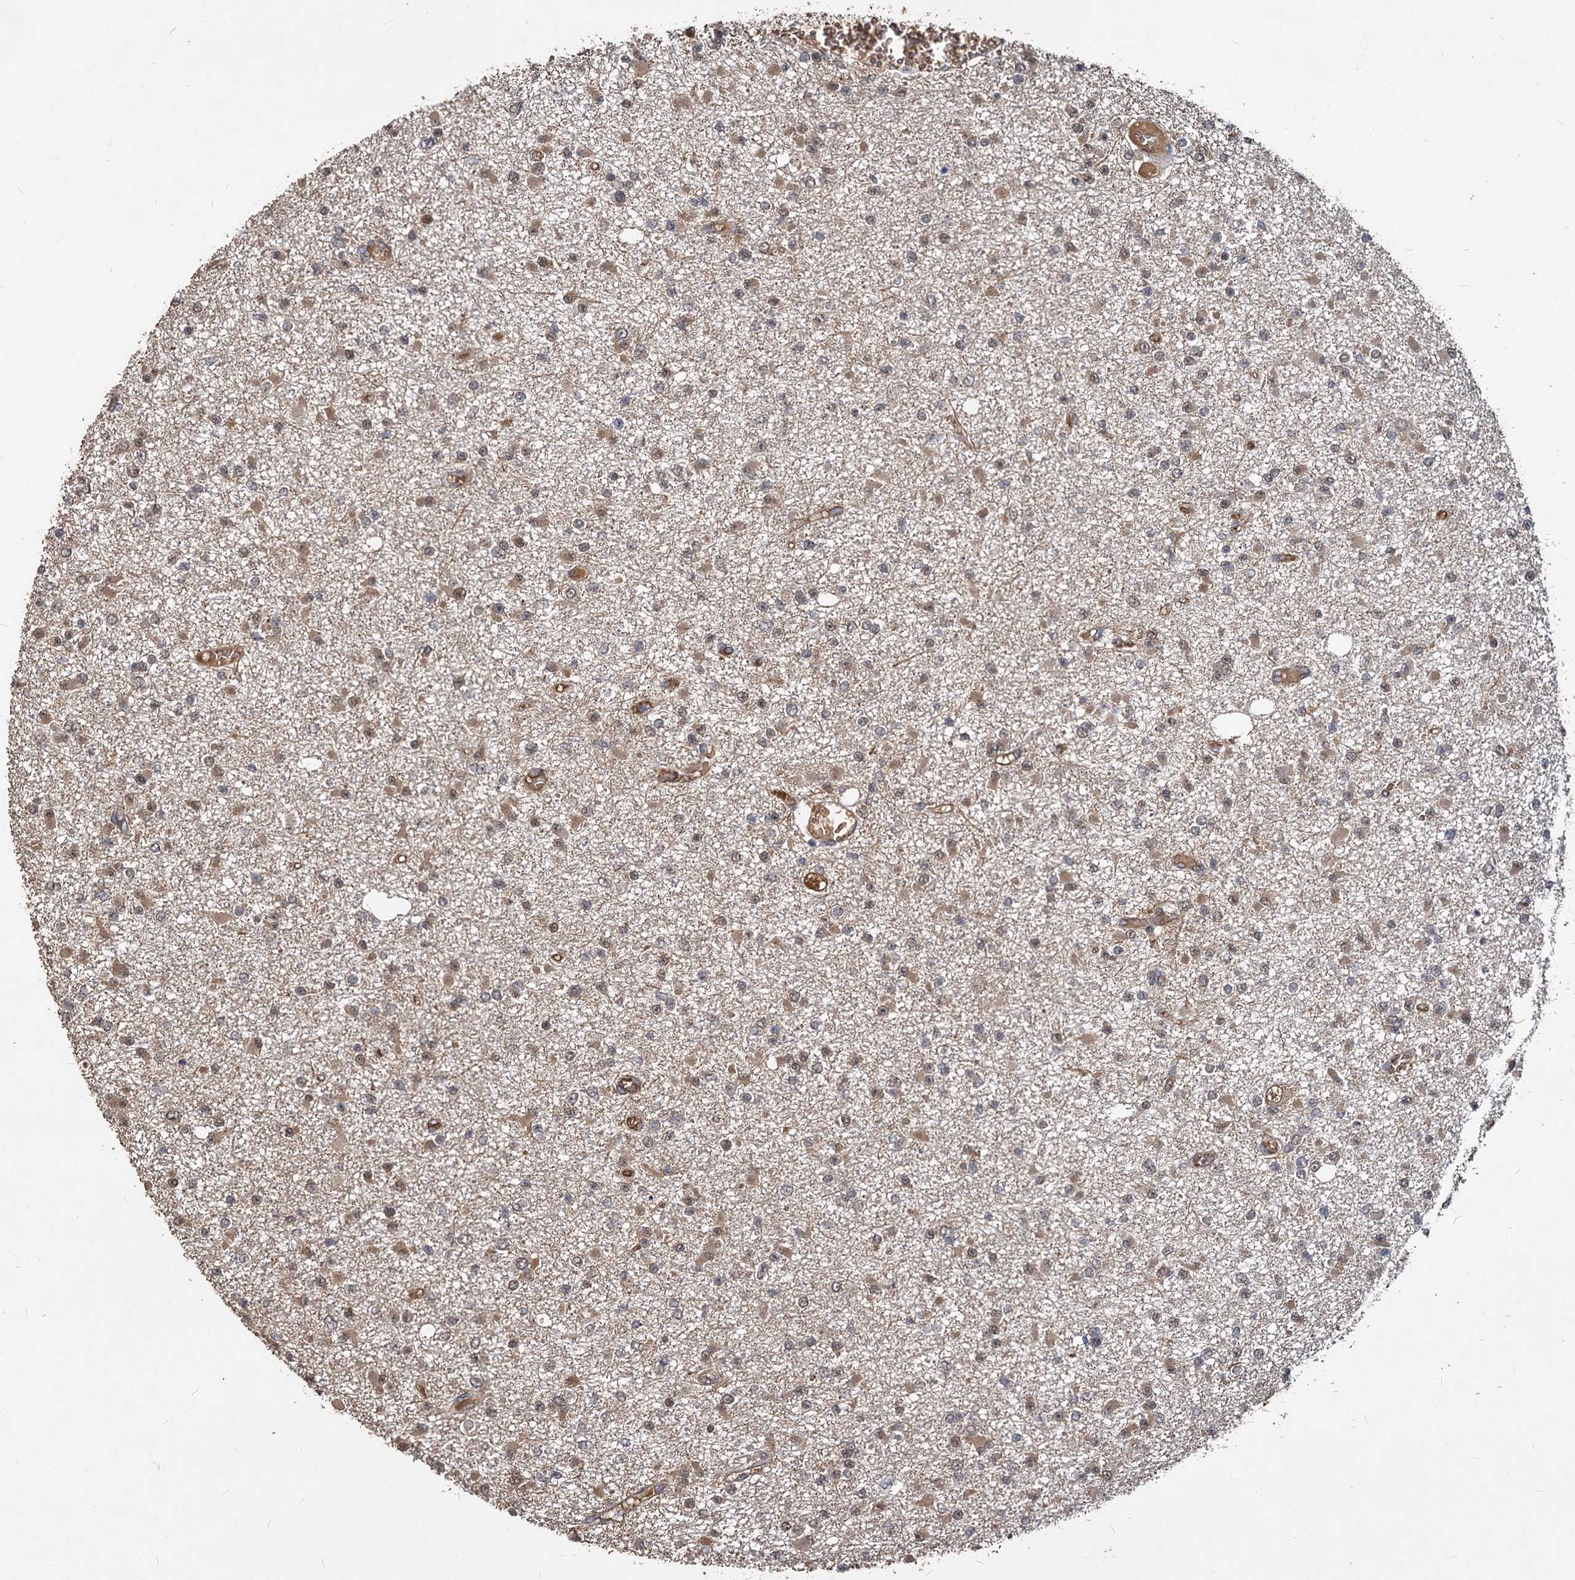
{"staining": {"intensity": "weak", "quantity": "25%-75%", "location": "cytoplasmic/membranous,nuclear"}, "tissue": "glioma", "cell_type": "Tumor cells", "image_type": "cancer", "snomed": [{"axis": "morphology", "description": "Glioma, malignant, Low grade"}, {"axis": "topography", "description": "Brain"}], "caption": "Protein staining of malignant glioma (low-grade) tissue reveals weak cytoplasmic/membranous and nuclear staining in about 25%-75% of tumor cells.", "gene": "VPS51", "patient": {"sex": "female", "age": 22}}